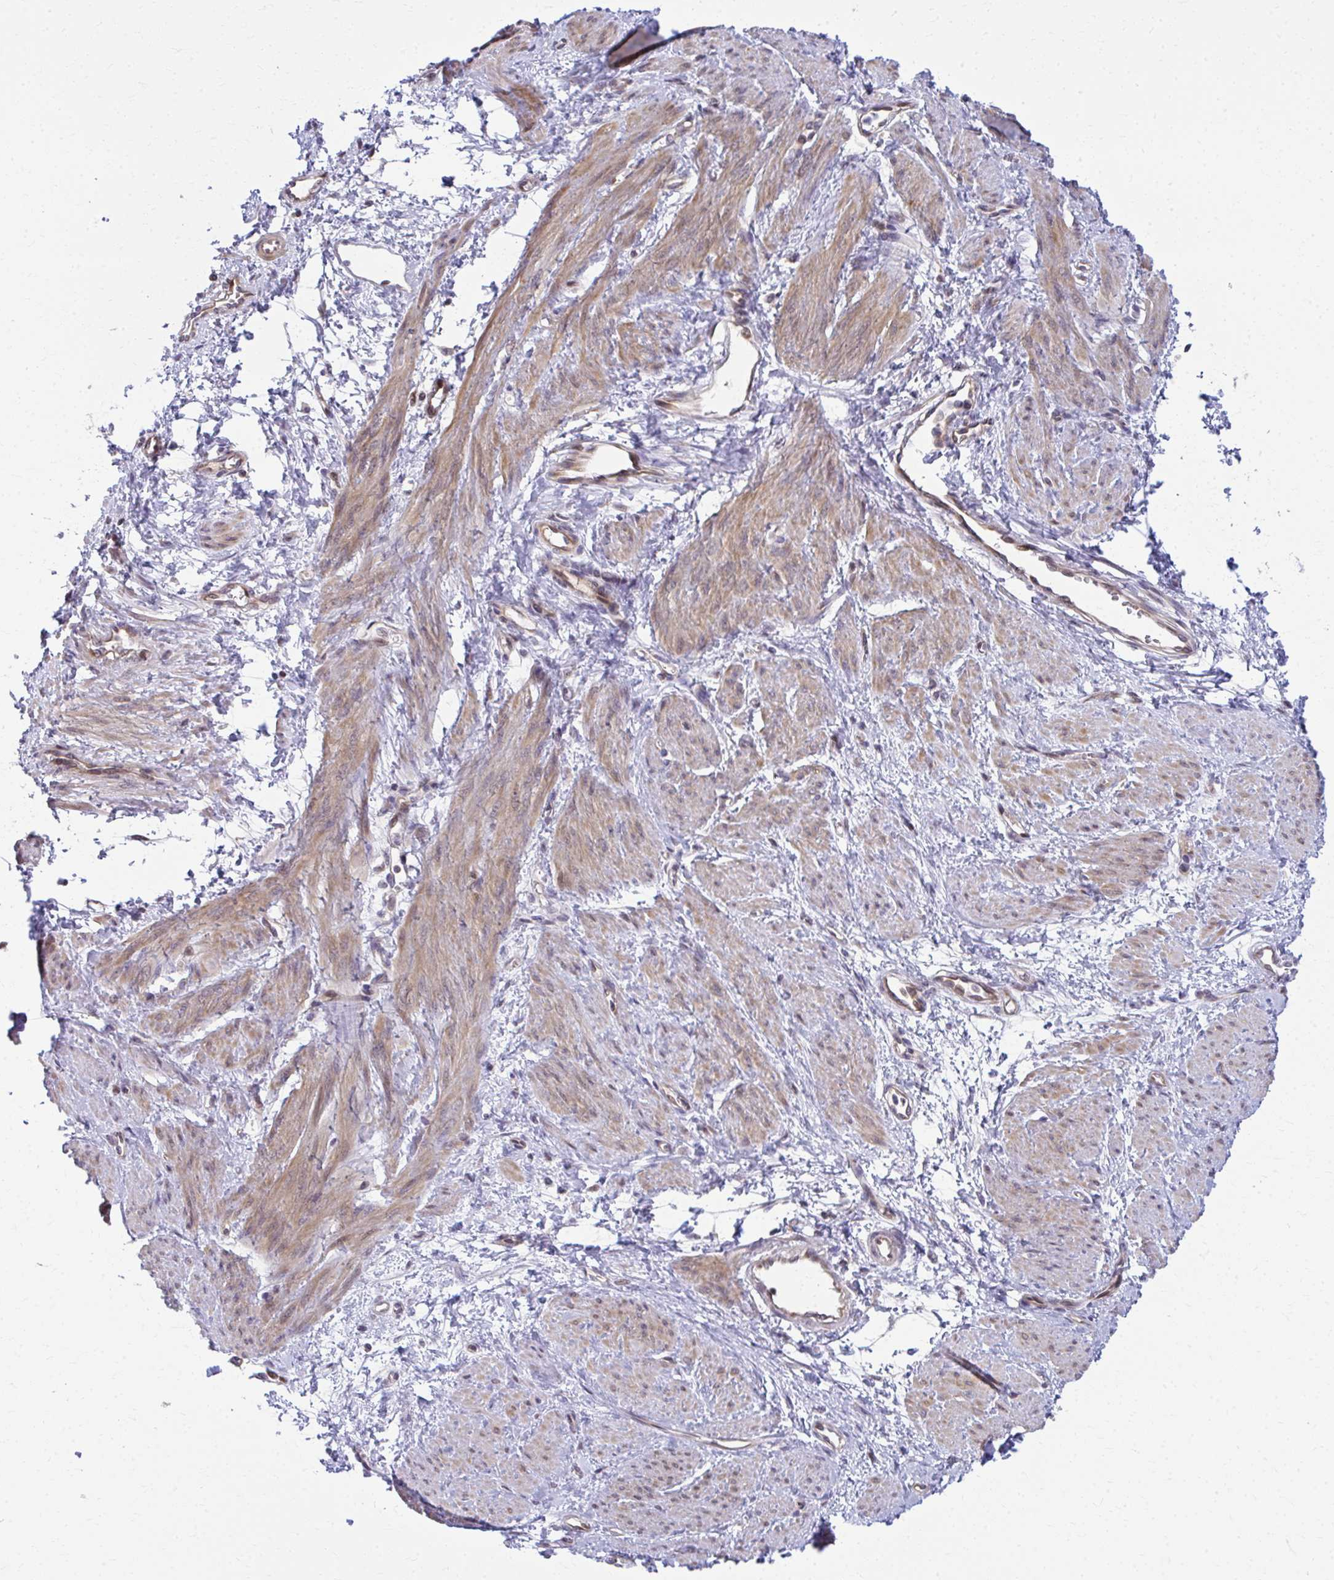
{"staining": {"intensity": "moderate", "quantity": "25%-75%", "location": "cytoplasmic/membranous"}, "tissue": "smooth muscle", "cell_type": "Smooth muscle cells", "image_type": "normal", "snomed": [{"axis": "morphology", "description": "Normal tissue, NOS"}, {"axis": "topography", "description": "Smooth muscle"}, {"axis": "topography", "description": "Uterus"}], "caption": "Protein staining by immunohistochemistry shows moderate cytoplasmic/membranous expression in approximately 25%-75% of smooth muscle cells in unremarkable smooth muscle.", "gene": "MAF1", "patient": {"sex": "female", "age": 39}}